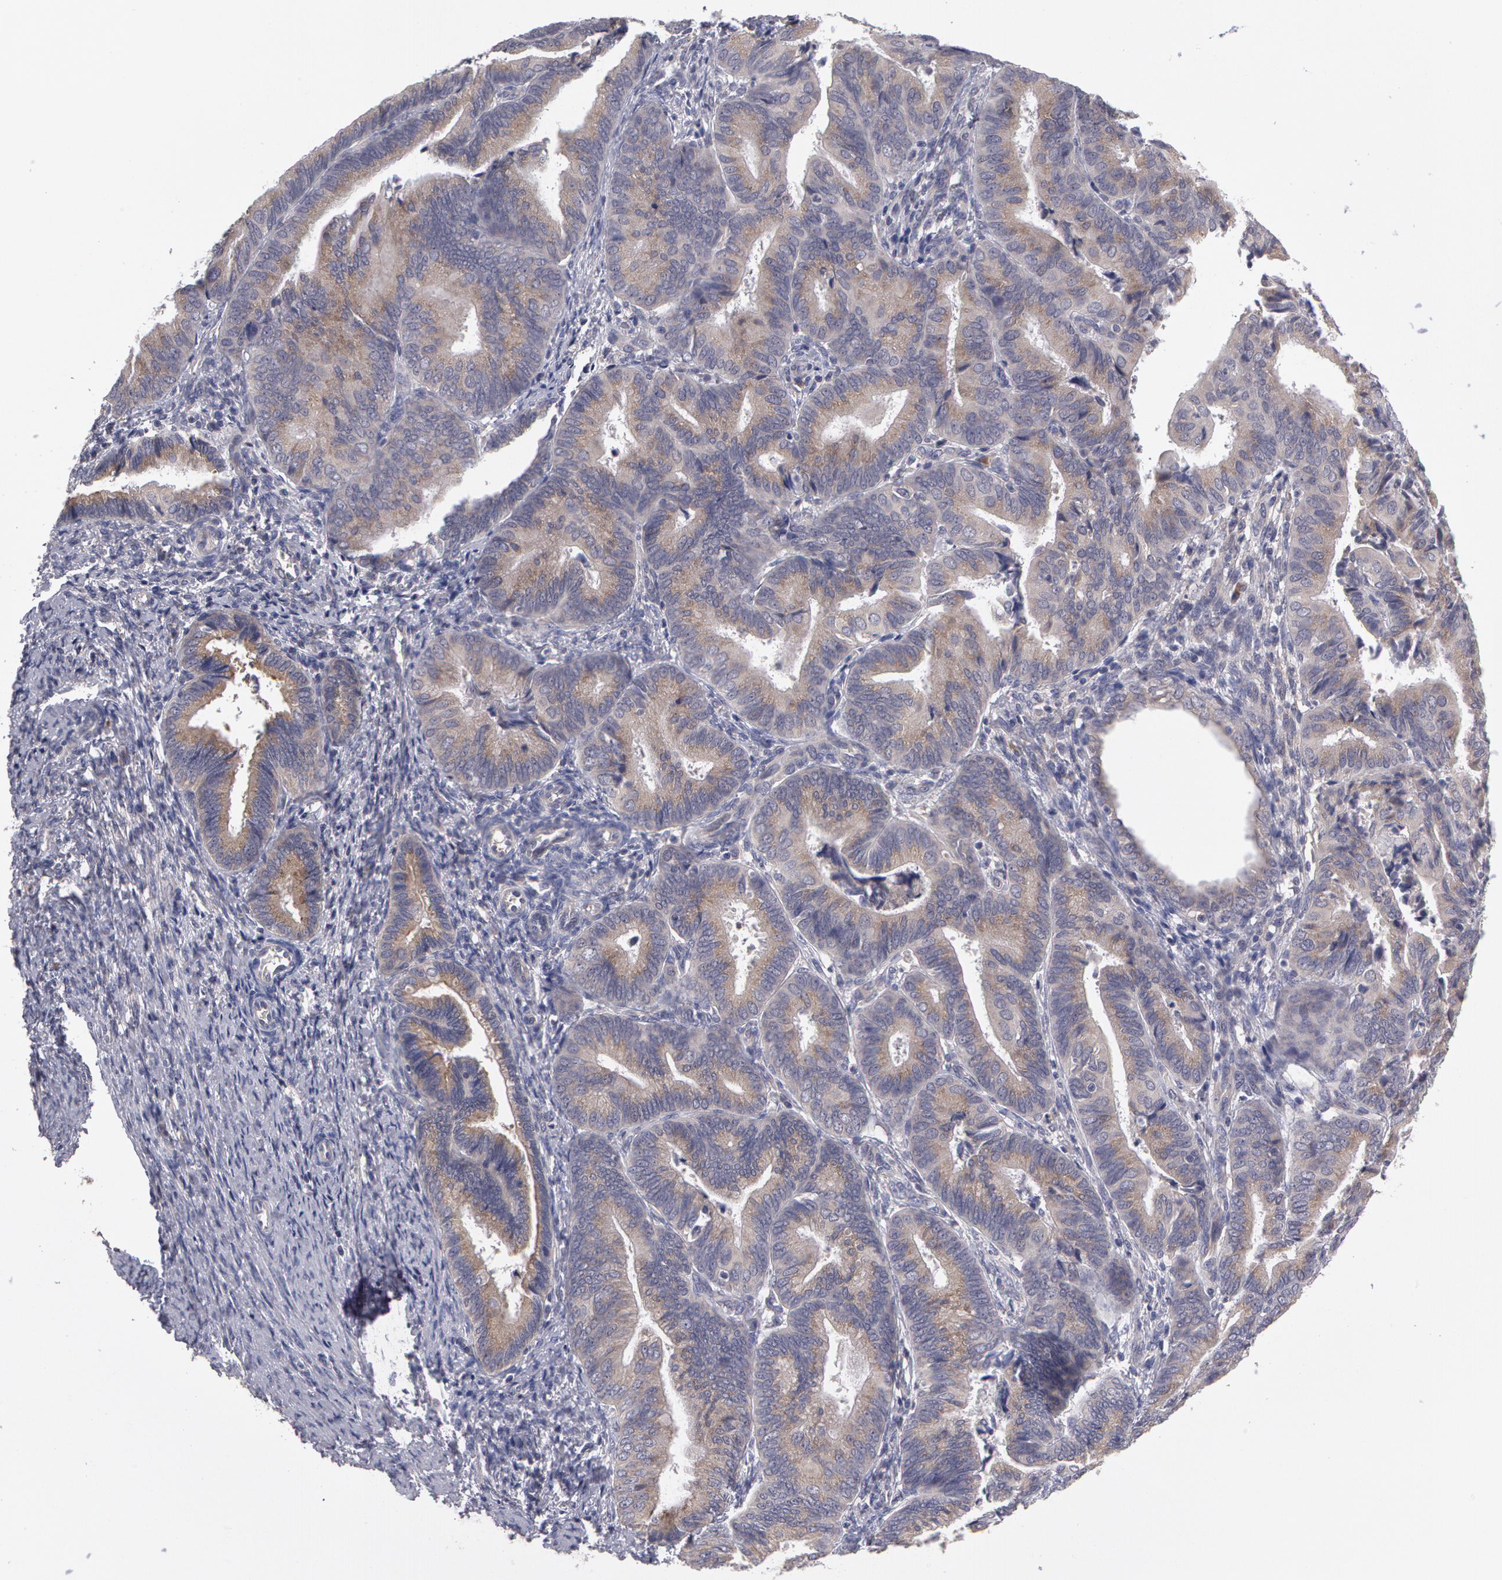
{"staining": {"intensity": "negative", "quantity": "none", "location": "none"}, "tissue": "endometrial cancer", "cell_type": "Tumor cells", "image_type": "cancer", "snomed": [{"axis": "morphology", "description": "Adenocarcinoma, NOS"}, {"axis": "topography", "description": "Endometrium"}], "caption": "Immunohistochemical staining of human endometrial adenocarcinoma exhibits no significant positivity in tumor cells.", "gene": "STX5", "patient": {"sex": "female", "age": 63}}